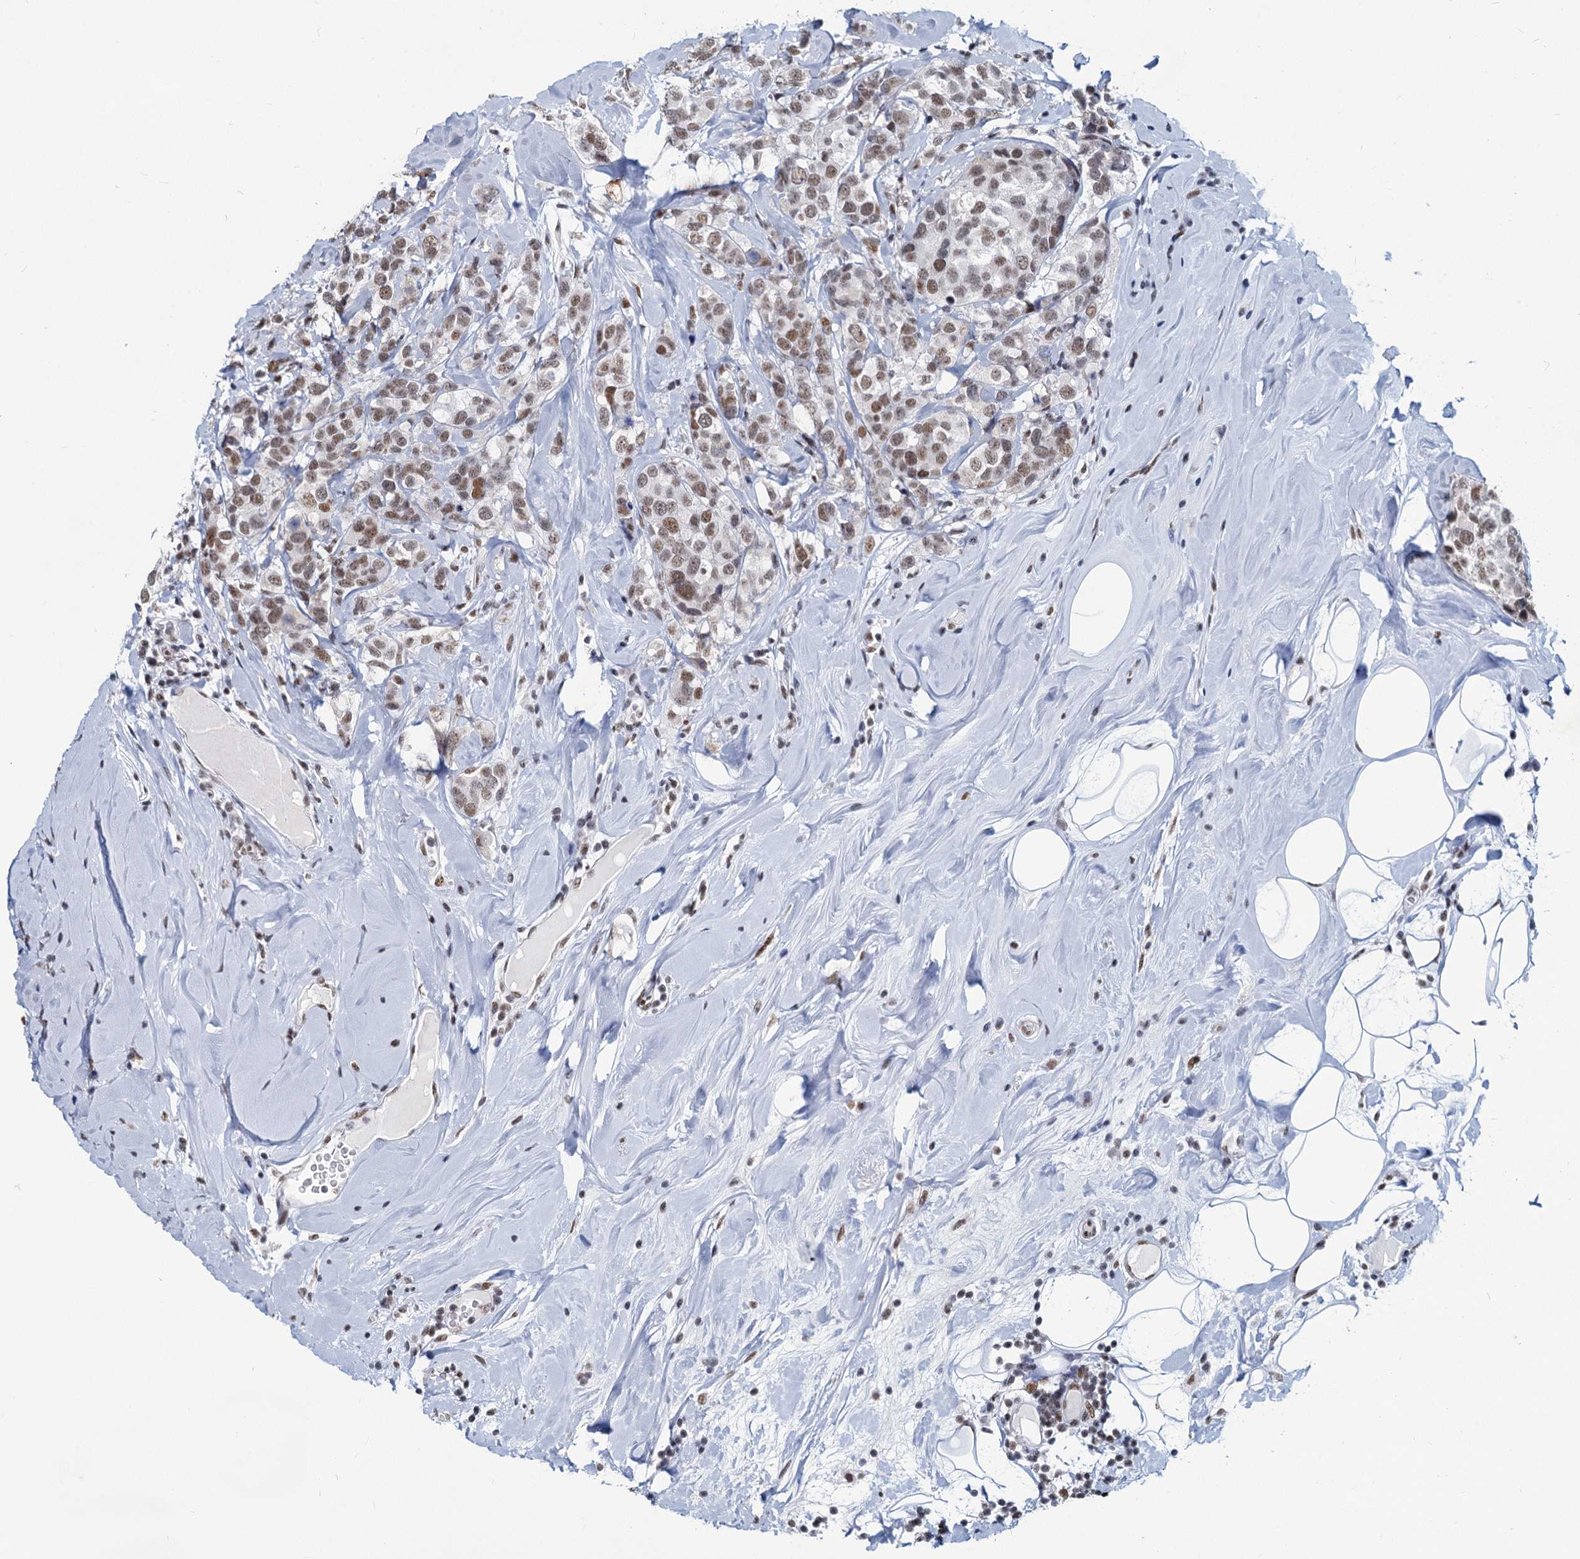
{"staining": {"intensity": "moderate", "quantity": ">75%", "location": "nuclear"}, "tissue": "breast cancer", "cell_type": "Tumor cells", "image_type": "cancer", "snomed": [{"axis": "morphology", "description": "Lobular carcinoma"}, {"axis": "topography", "description": "Breast"}], "caption": "Tumor cells show medium levels of moderate nuclear staining in approximately >75% of cells in human lobular carcinoma (breast).", "gene": "METTL14", "patient": {"sex": "female", "age": 59}}